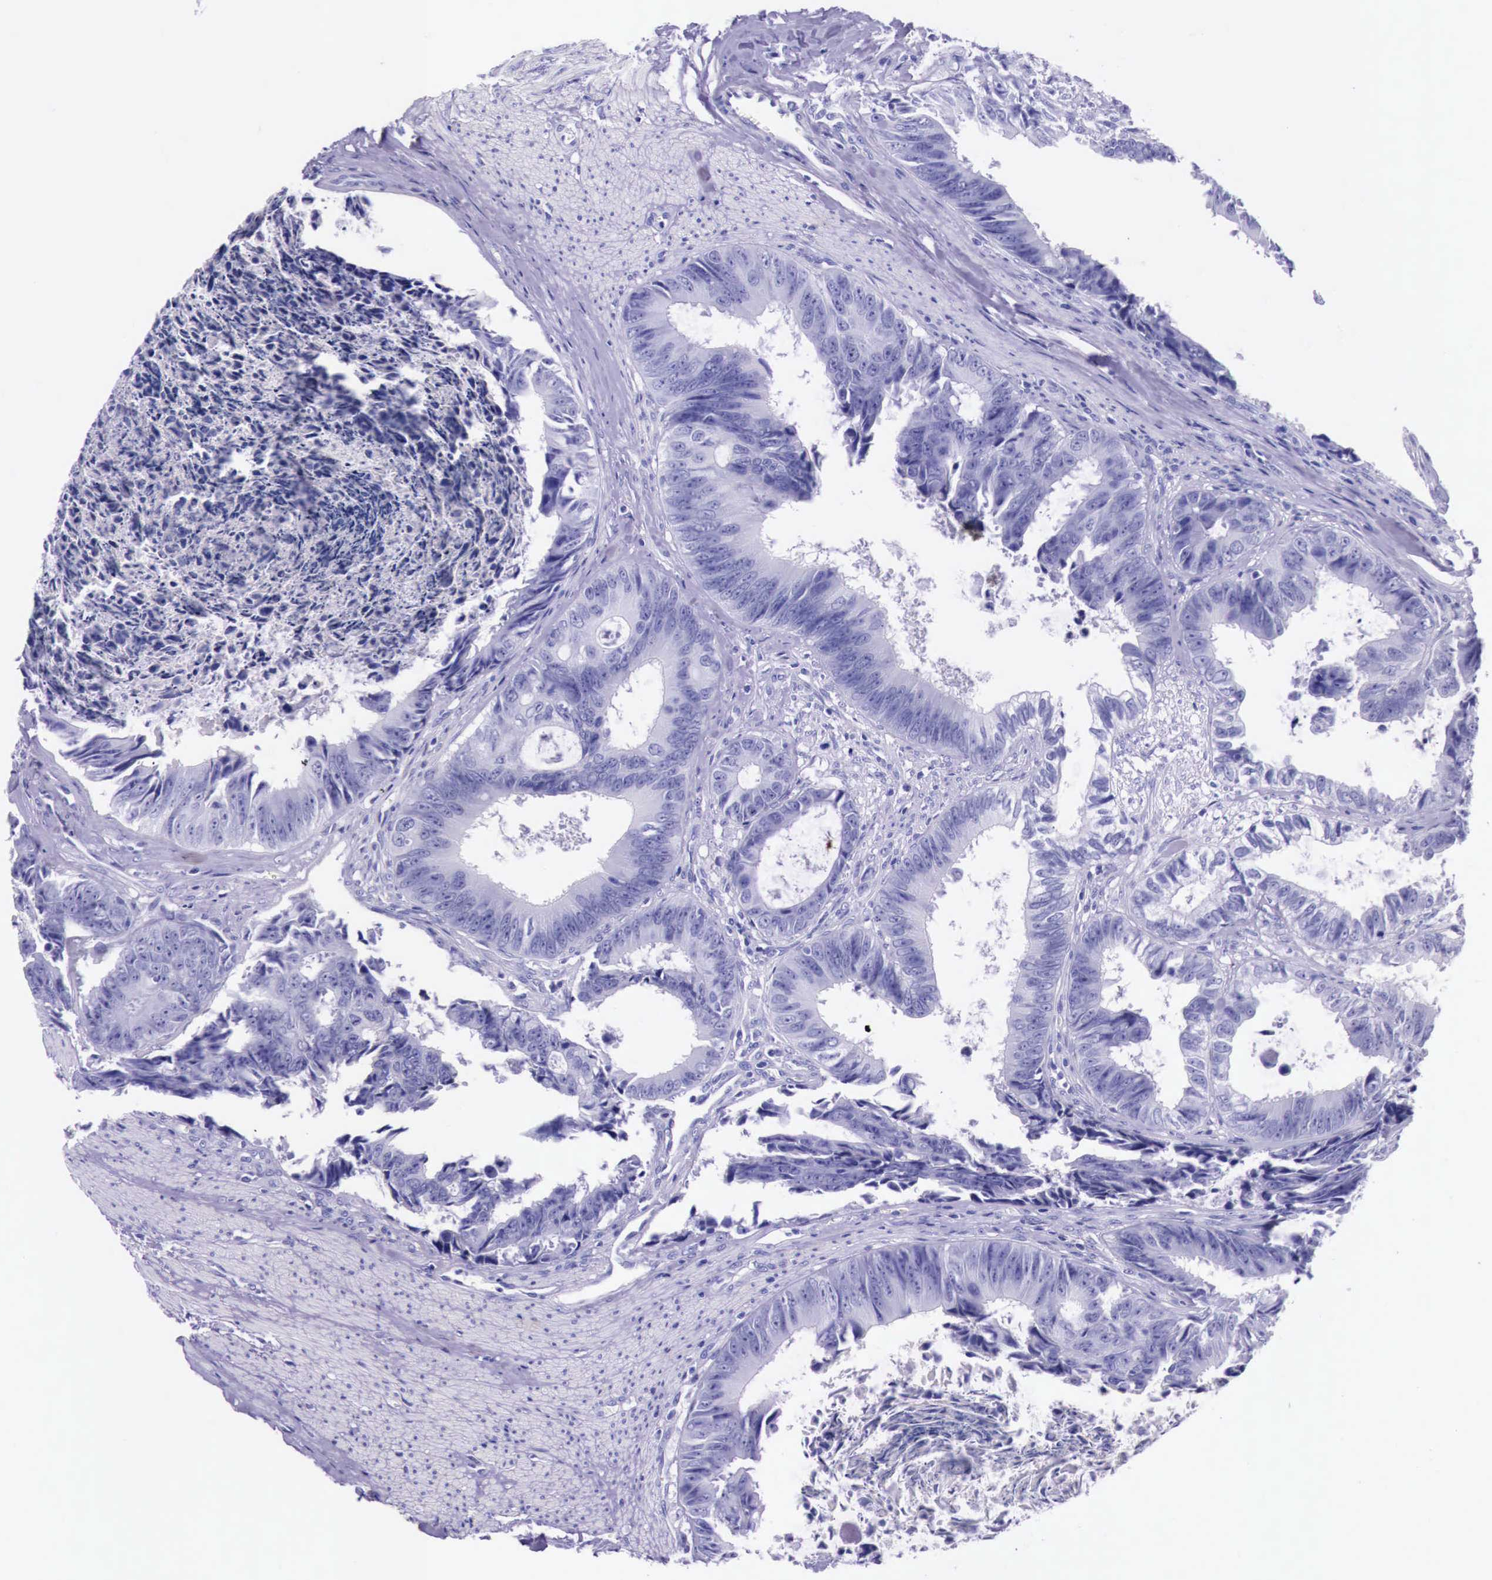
{"staining": {"intensity": "negative", "quantity": "none", "location": "none"}, "tissue": "colorectal cancer", "cell_type": "Tumor cells", "image_type": "cancer", "snomed": [{"axis": "morphology", "description": "Adenocarcinoma, NOS"}, {"axis": "topography", "description": "Rectum"}], "caption": "Tumor cells show no significant protein staining in colorectal cancer (adenocarcinoma). (DAB (3,3'-diaminobenzidine) immunohistochemistry (IHC) visualized using brightfield microscopy, high magnification).", "gene": "ESR1", "patient": {"sex": "female", "age": 98}}